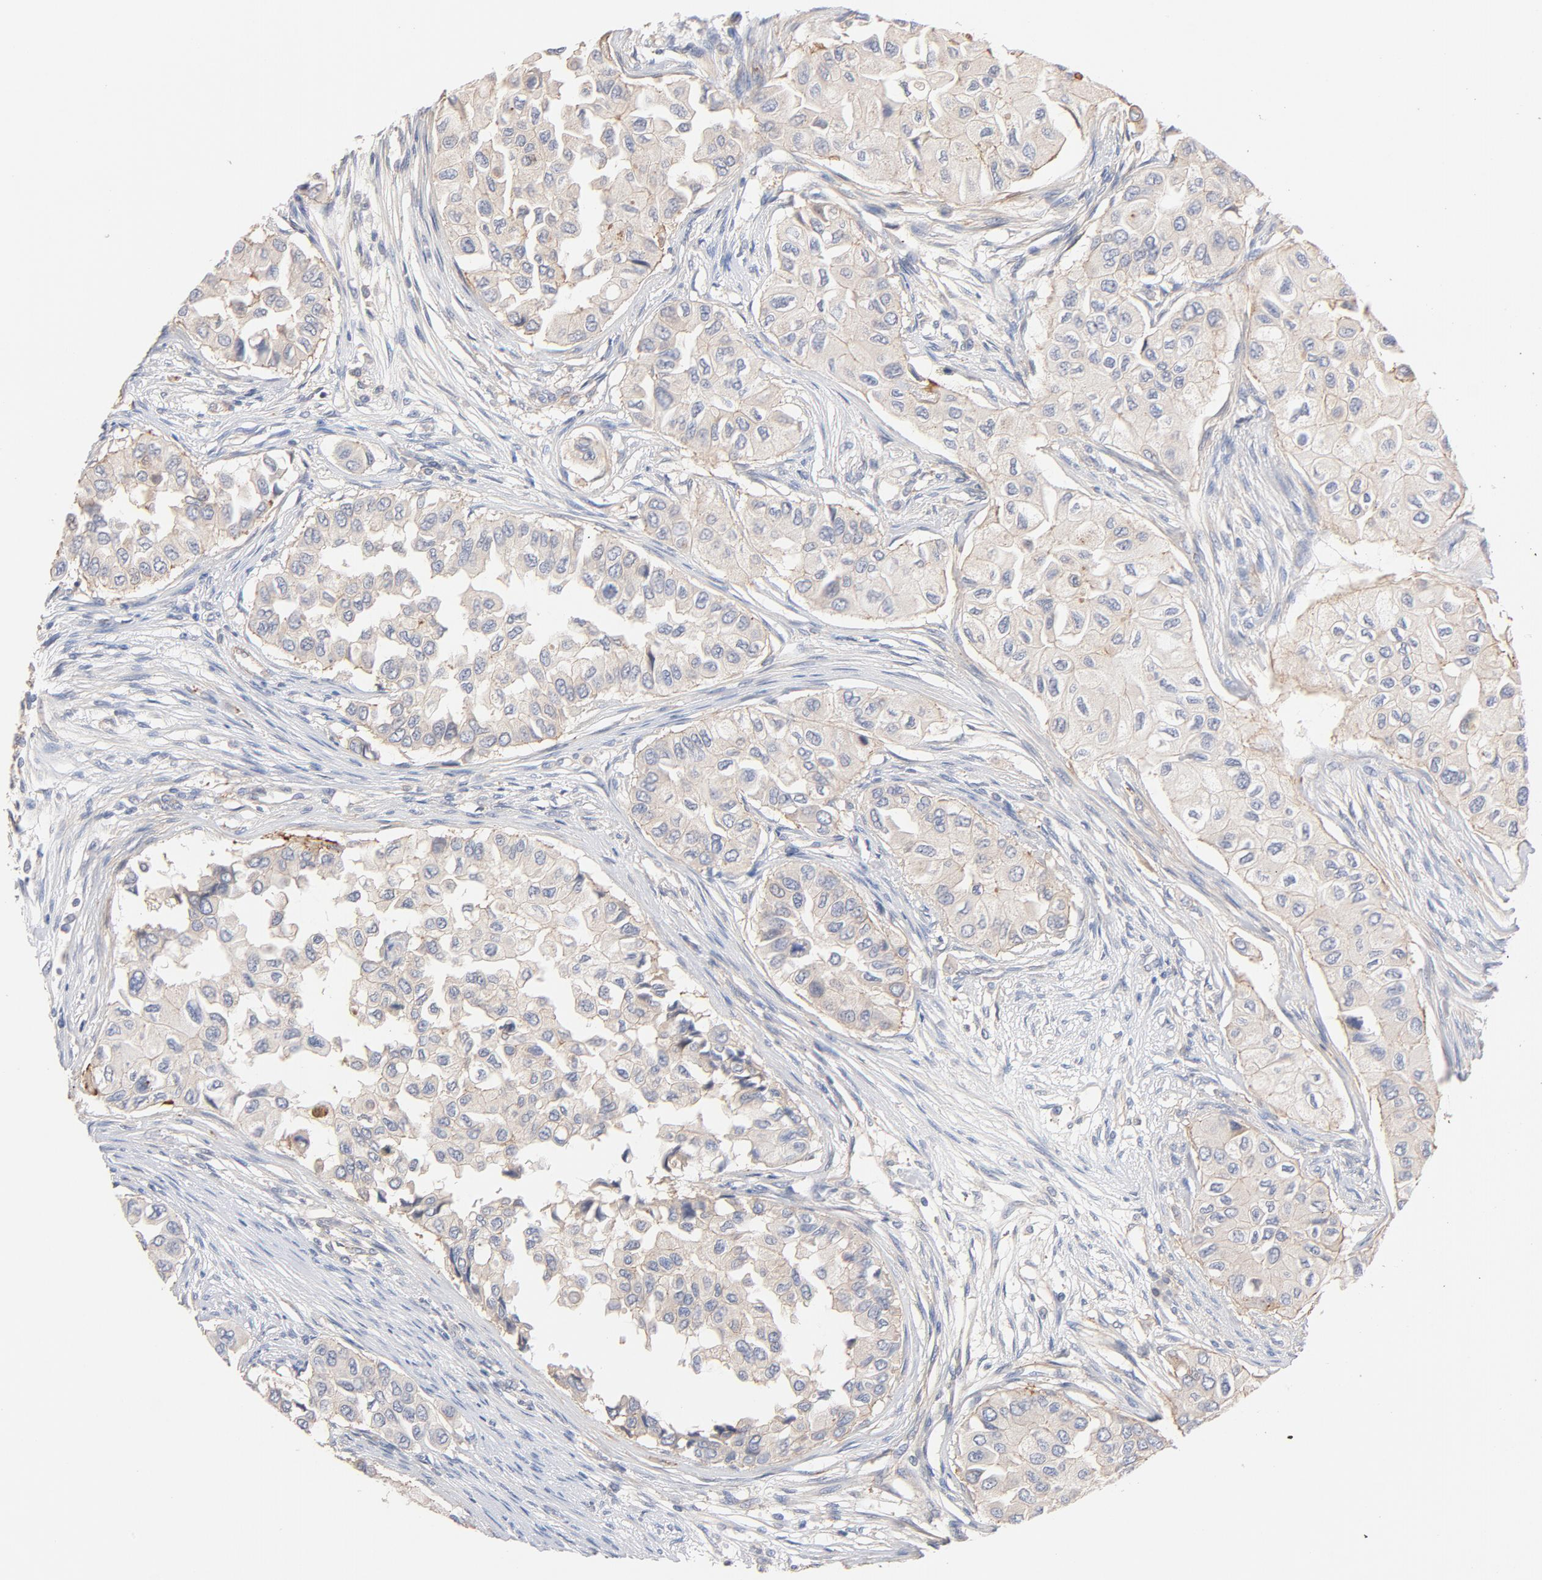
{"staining": {"intensity": "weak", "quantity": "25%-75%", "location": "cytoplasmic/membranous"}, "tissue": "breast cancer", "cell_type": "Tumor cells", "image_type": "cancer", "snomed": [{"axis": "morphology", "description": "Normal tissue, NOS"}, {"axis": "morphology", "description": "Duct carcinoma"}, {"axis": "topography", "description": "Breast"}], "caption": "Tumor cells demonstrate low levels of weak cytoplasmic/membranous positivity in approximately 25%-75% of cells in human intraductal carcinoma (breast).", "gene": "STRN3", "patient": {"sex": "female", "age": 49}}